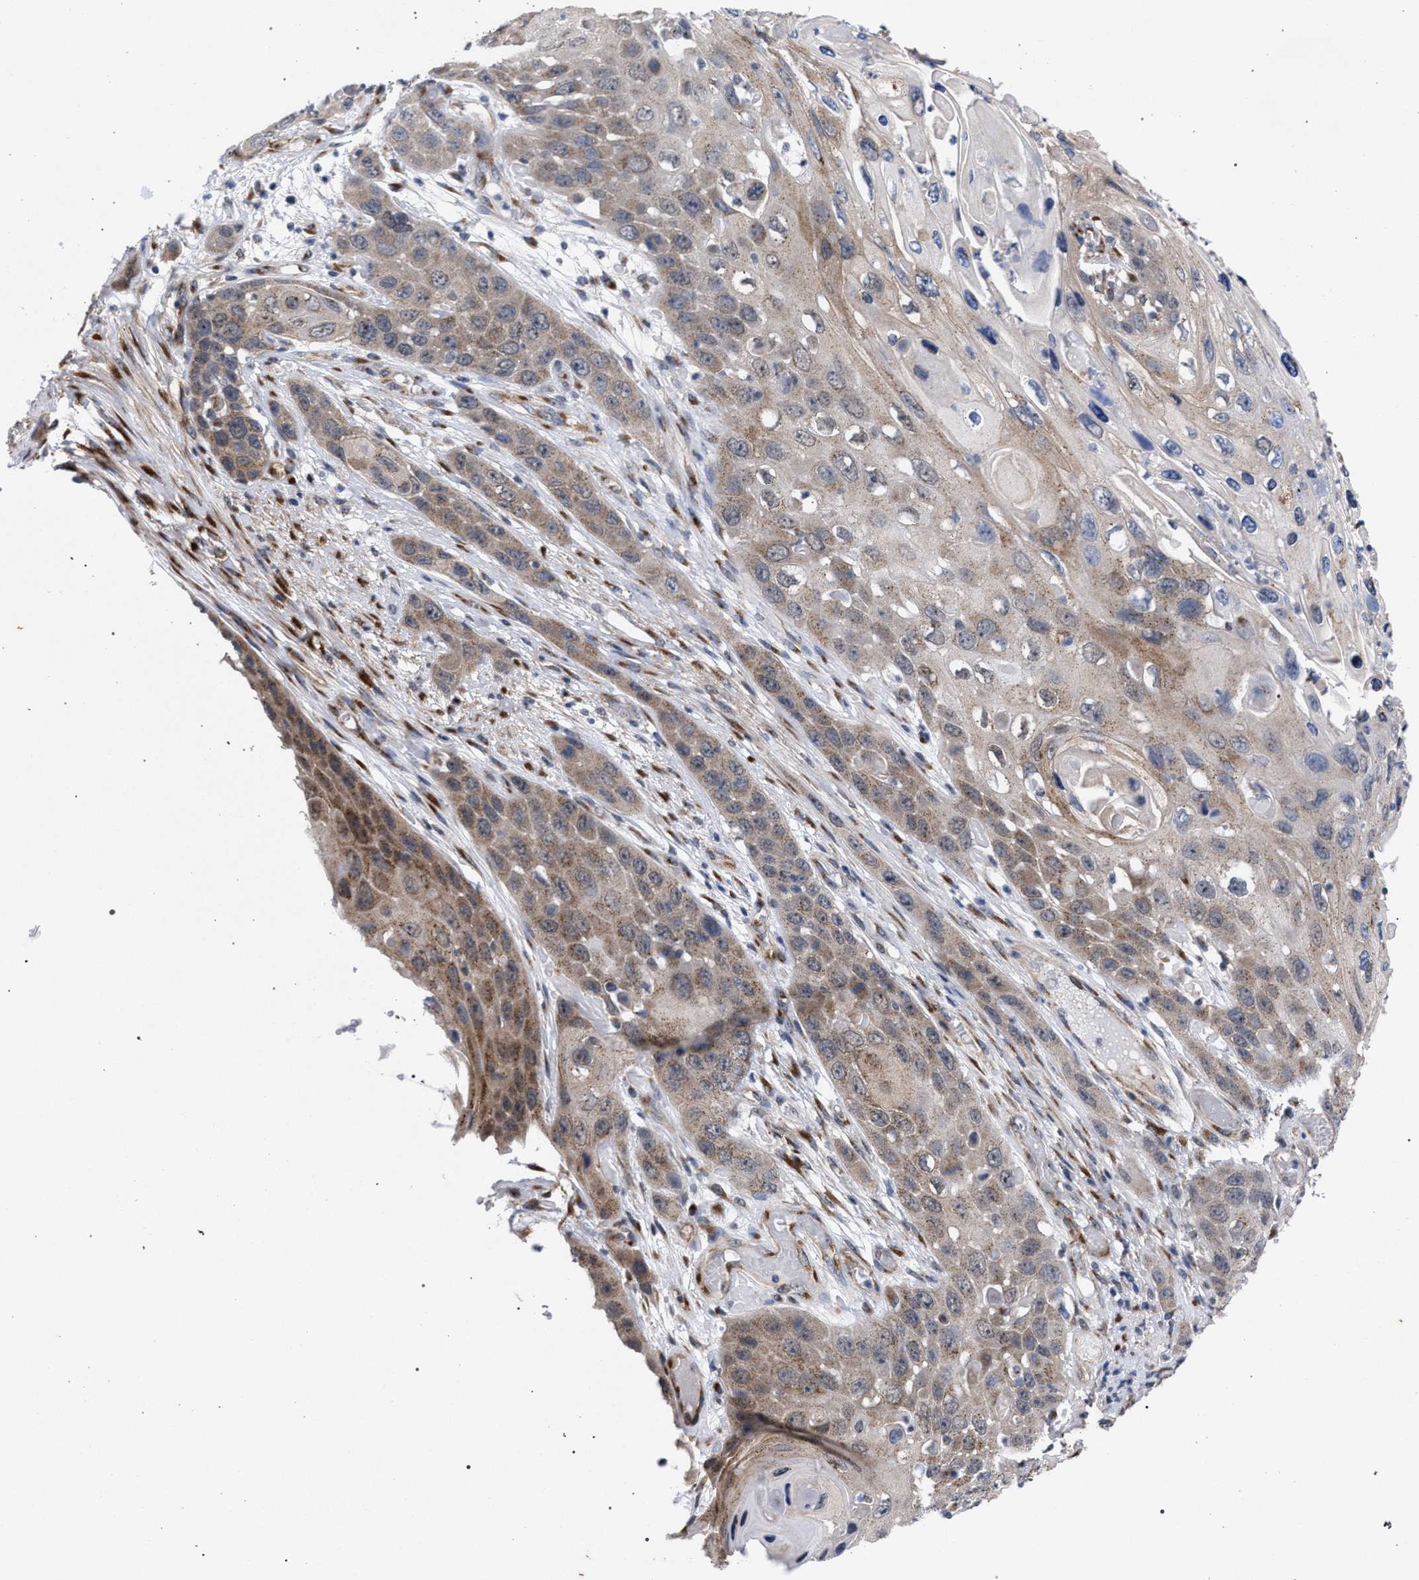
{"staining": {"intensity": "moderate", "quantity": "25%-75%", "location": "cytoplasmic/membranous"}, "tissue": "skin cancer", "cell_type": "Tumor cells", "image_type": "cancer", "snomed": [{"axis": "morphology", "description": "Squamous cell carcinoma, NOS"}, {"axis": "topography", "description": "Skin"}], "caption": "Immunohistochemistry (IHC) photomicrograph of human skin cancer stained for a protein (brown), which demonstrates medium levels of moderate cytoplasmic/membranous positivity in about 25%-75% of tumor cells.", "gene": "GOLGA2", "patient": {"sex": "male", "age": 55}}